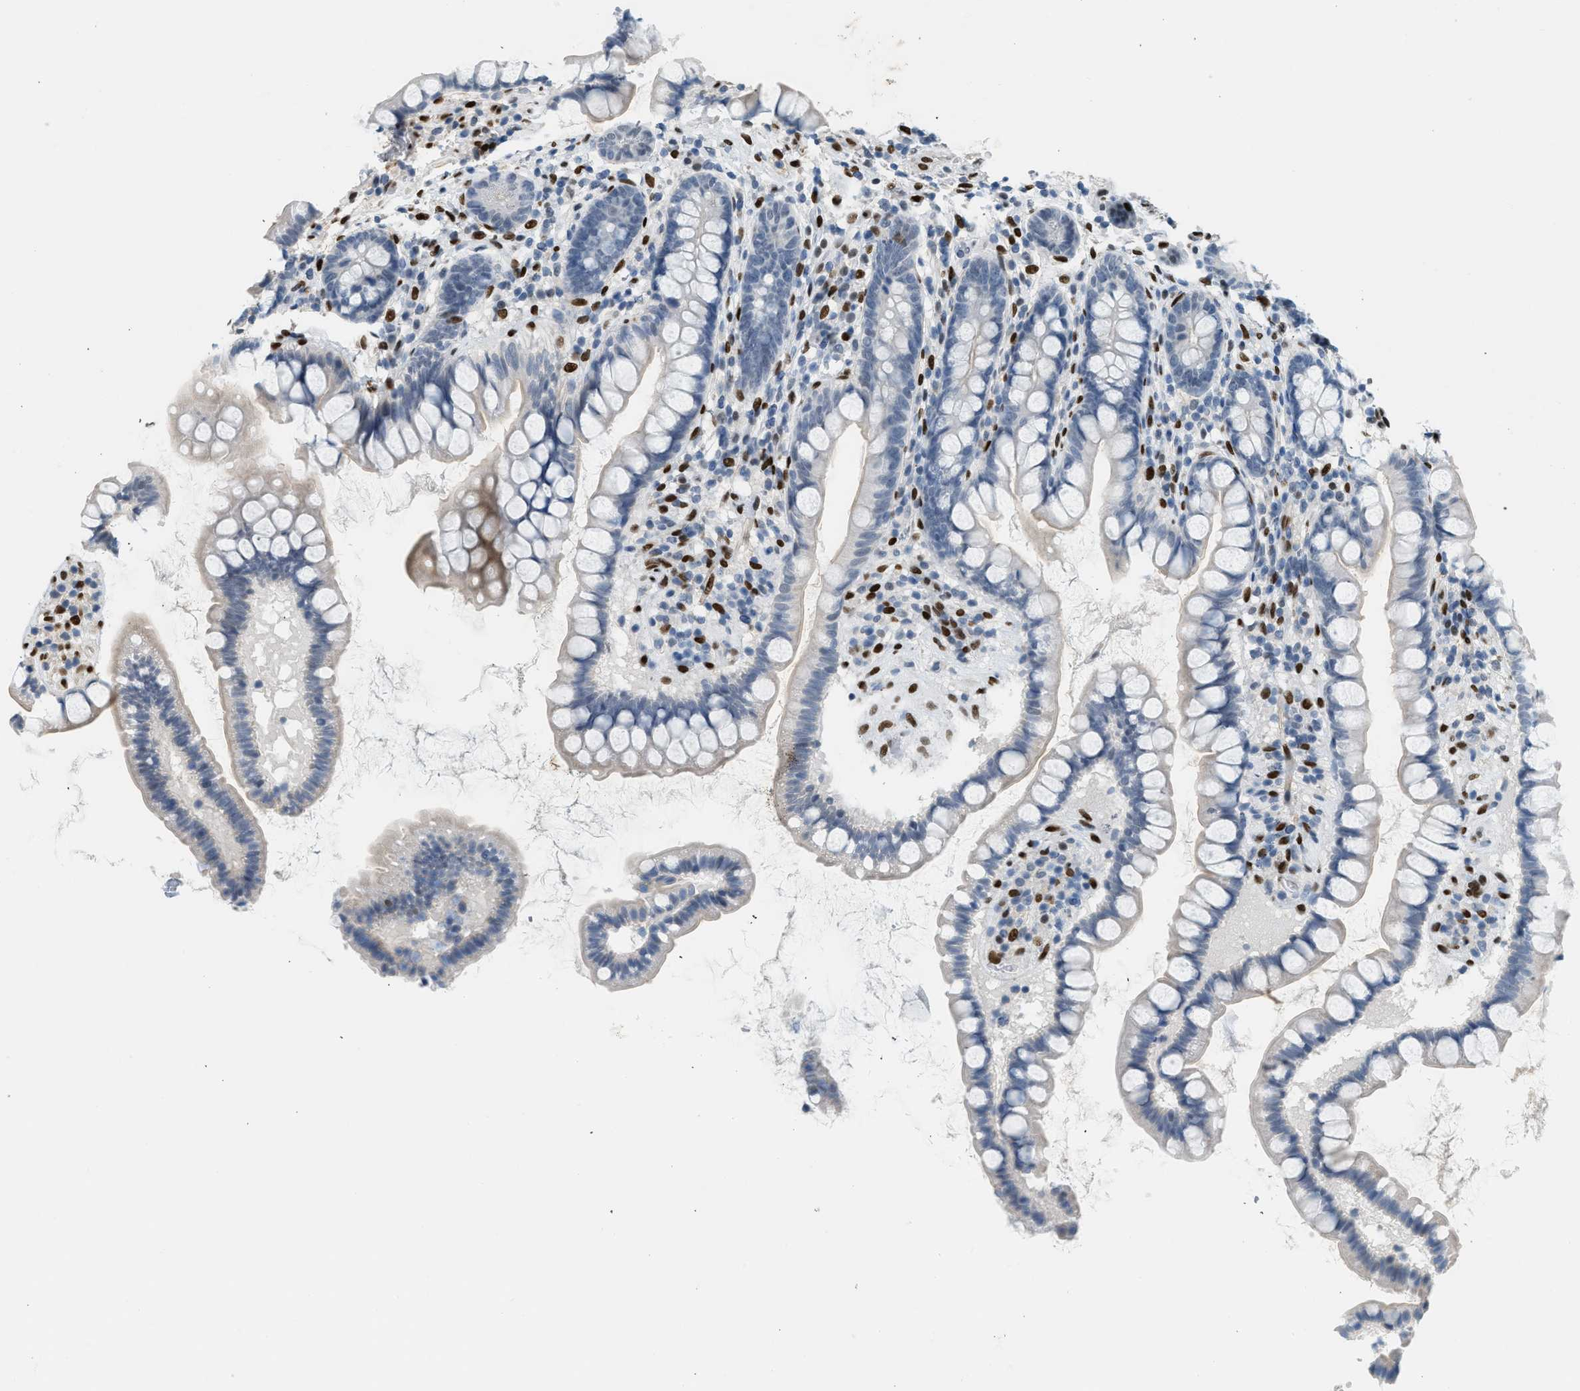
{"staining": {"intensity": "negative", "quantity": "none", "location": "none"}, "tissue": "small intestine", "cell_type": "Glandular cells", "image_type": "normal", "snomed": [{"axis": "morphology", "description": "Normal tissue, NOS"}, {"axis": "topography", "description": "Small intestine"}], "caption": "Glandular cells are negative for protein expression in normal human small intestine. (DAB IHC with hematoxylin counter stain).", "gene": "ZBTB20", "patient": {"sex": "female", "age": 84}}